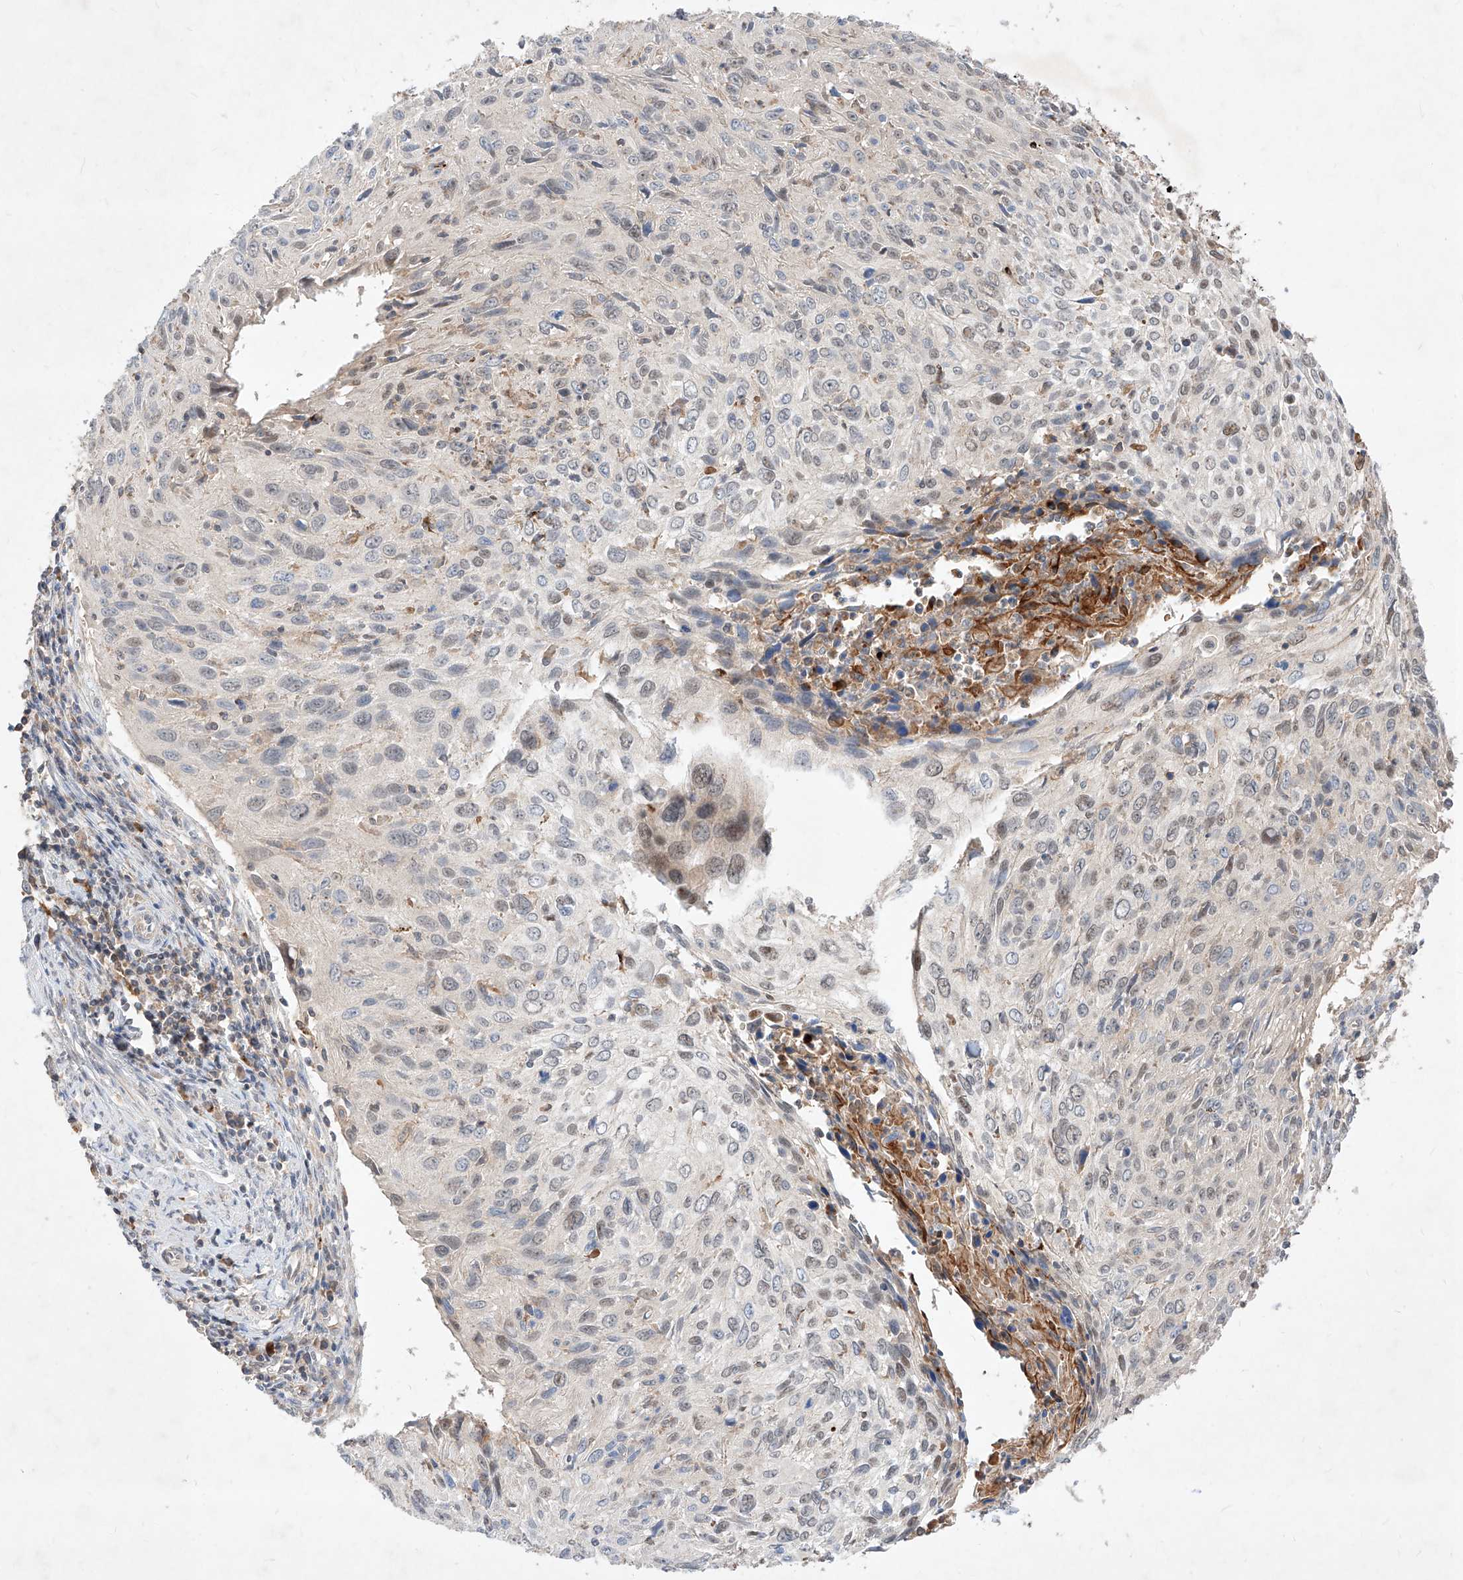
{"staining": {"intensity": "weak", "quantity": "<25%", "location": "nuclear"}, "tissue": "cervical cancer", "cell_type": "Tumor cells", "image_type": "cancer", "snomed": [{"axis": "morphology", "description": "Squamous cell carcinoma, NOS"}, {"axis": "topography", "description": "Cervix"}], "caption": "Photomicrograph shows no protein staining in tumor cells of cervical cancer (squamous cell carcinoma) tissue.", "gene": "TSNAX", "patient": {"sex": "female", "age": 51}}